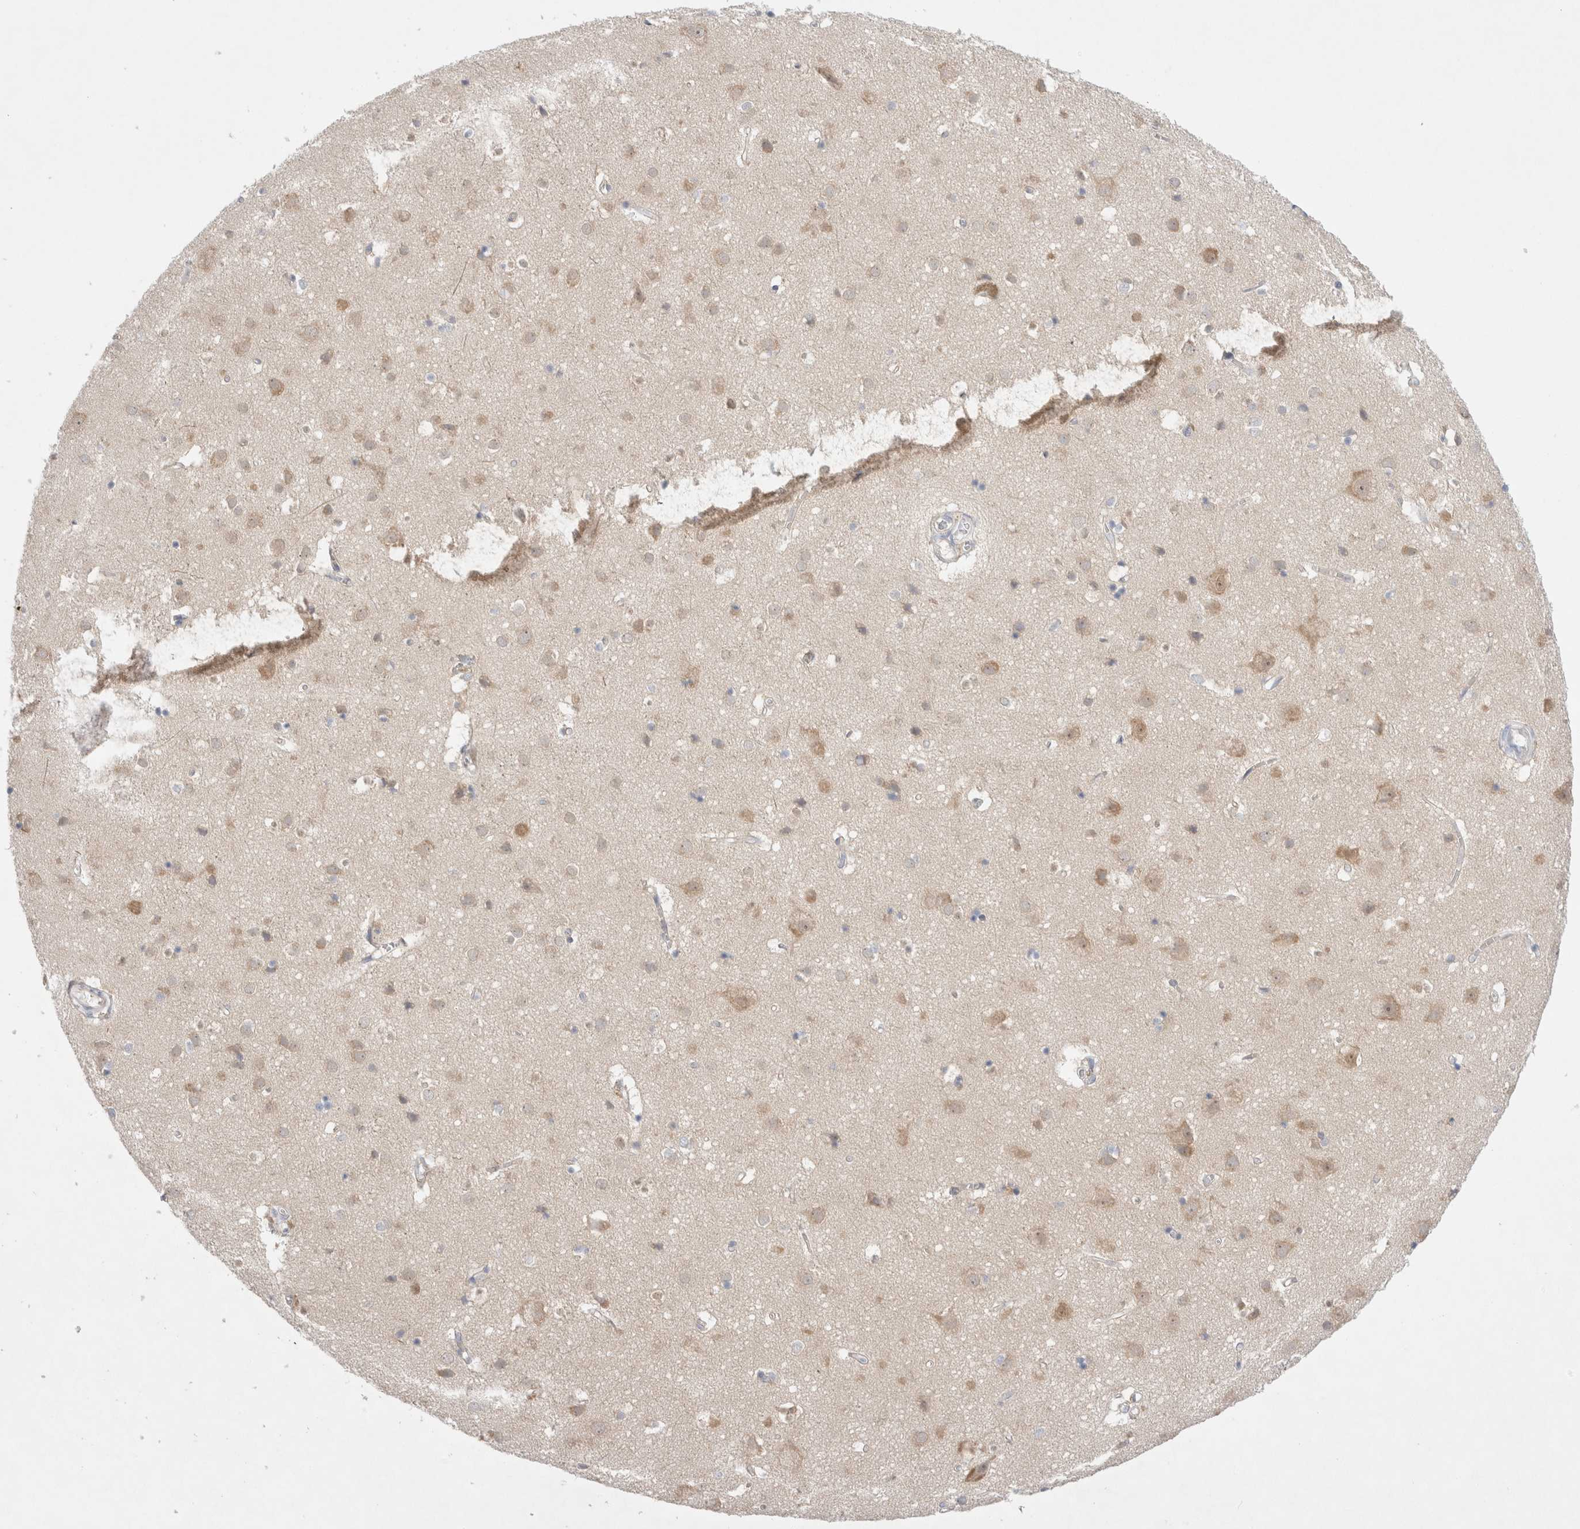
{"staining": {"intensity": "negative", "quantity": "none", "location": "none"}, "tissue": "cerebral cortex", "cell_type": "Endothelial cells", "image_type": "normal", "snomed": [{"axis": "morphology", "description": "Normal tissue, NOS"}, {"axis": "topography", "description": "Cerebral cortex"}], "caption": "Endothelial cells are negative for brown protein staining in benign cerebral cortex. The staining is performed using DAB (3,3'-diaminobenzidine) brown chromogen with nuclei counter-stained in using hematoxylin.", "gene": "RBM12B", "patient": {"sex": "male", "age": 54}}